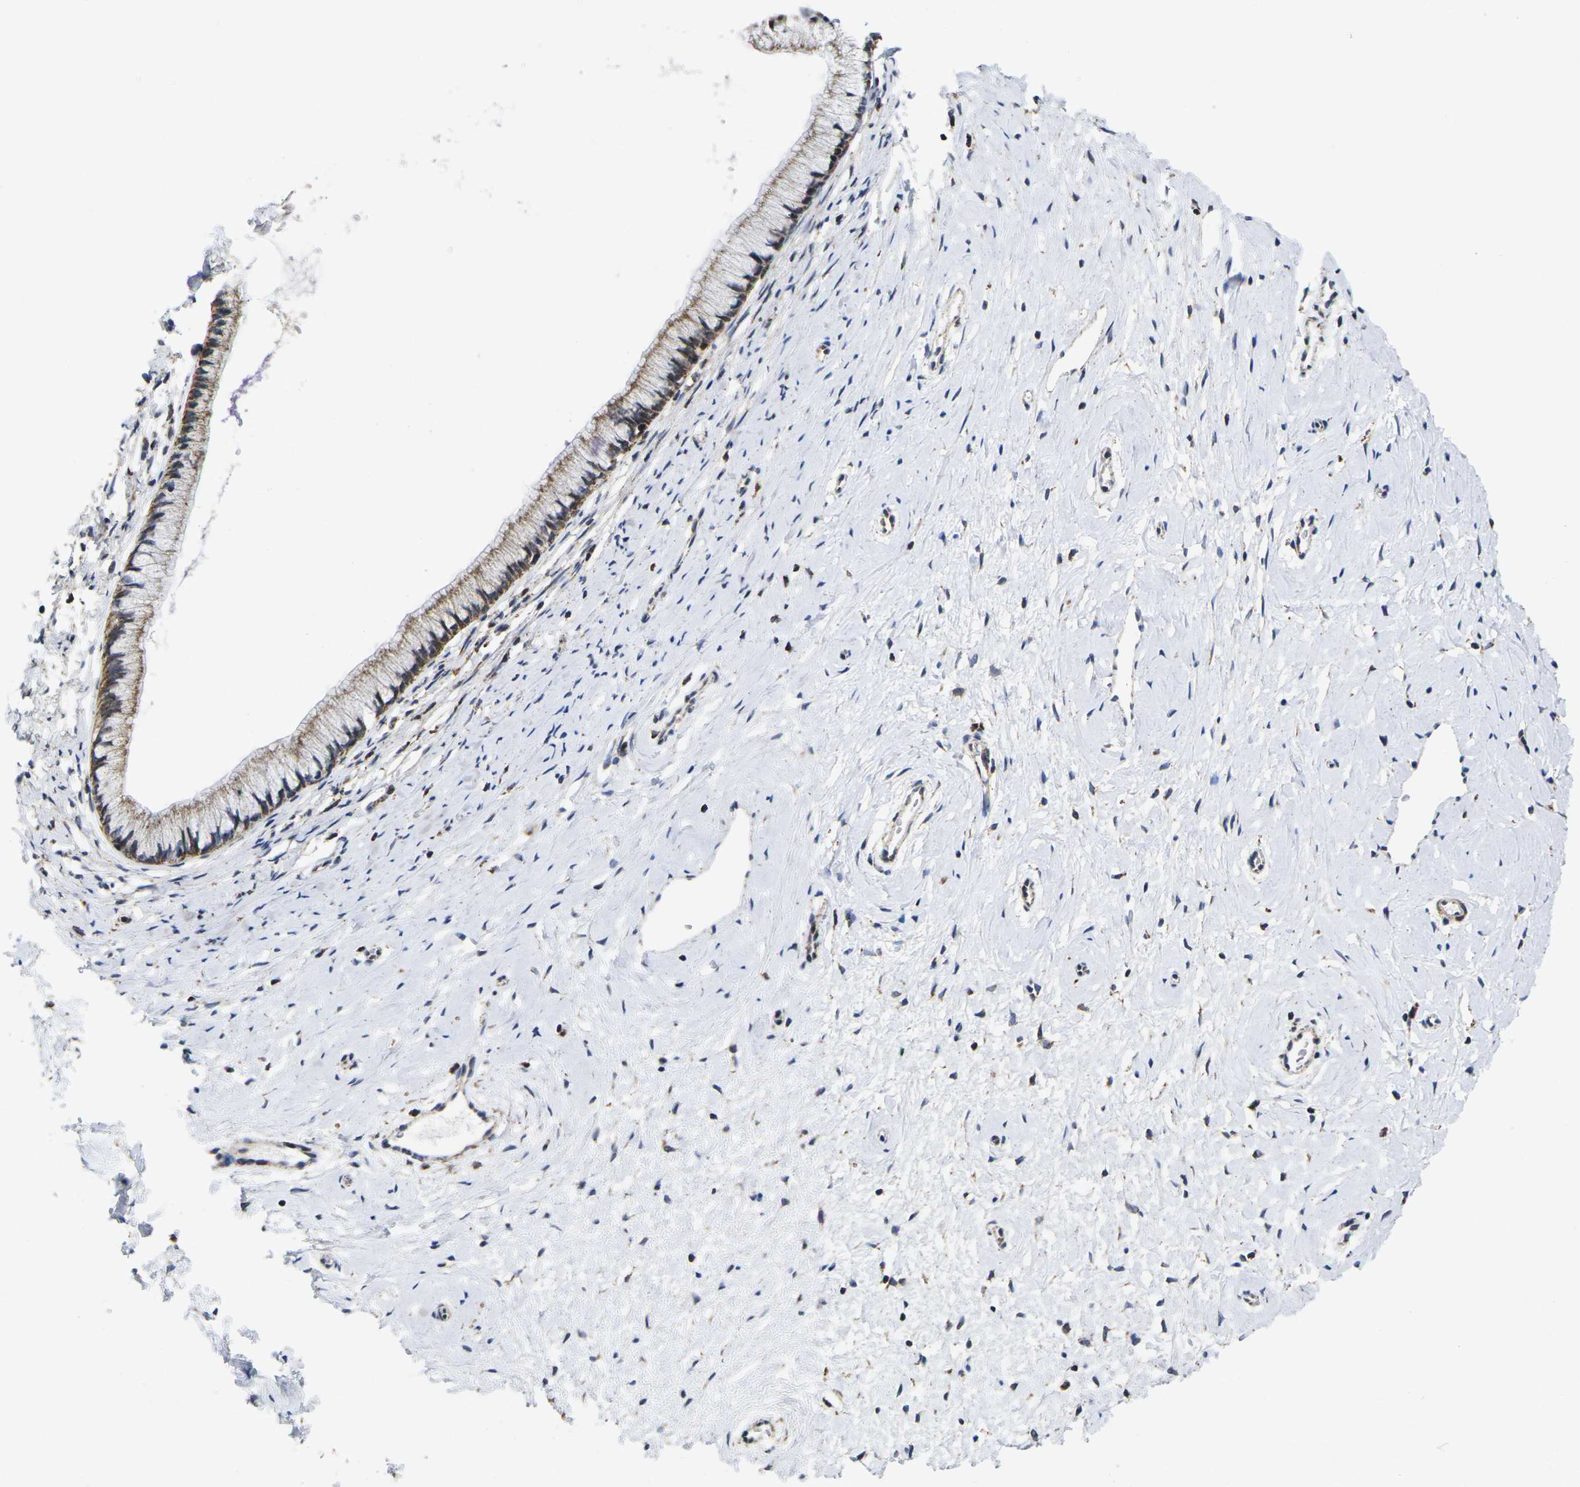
{"staining": {"intensity": "moderate", "quantity": "25%-75%", "location": "cytoplasmic/membranous"}, "tissue": "cervix", "cell_type": "Glandular cells", "image_type": "normal", "snomed": [{"axis": "morphology", "description": "Normal tissue, NOS"}, {"axis": "topography", "description": "Cervix"}], "caption": "Glandular cells show moderate cytoplasmic/membranous expression in approximately 25%-75% of cells in benign cervix.", "gene": "P2RY11", "patient": {"sex": "female", "age": 39}}